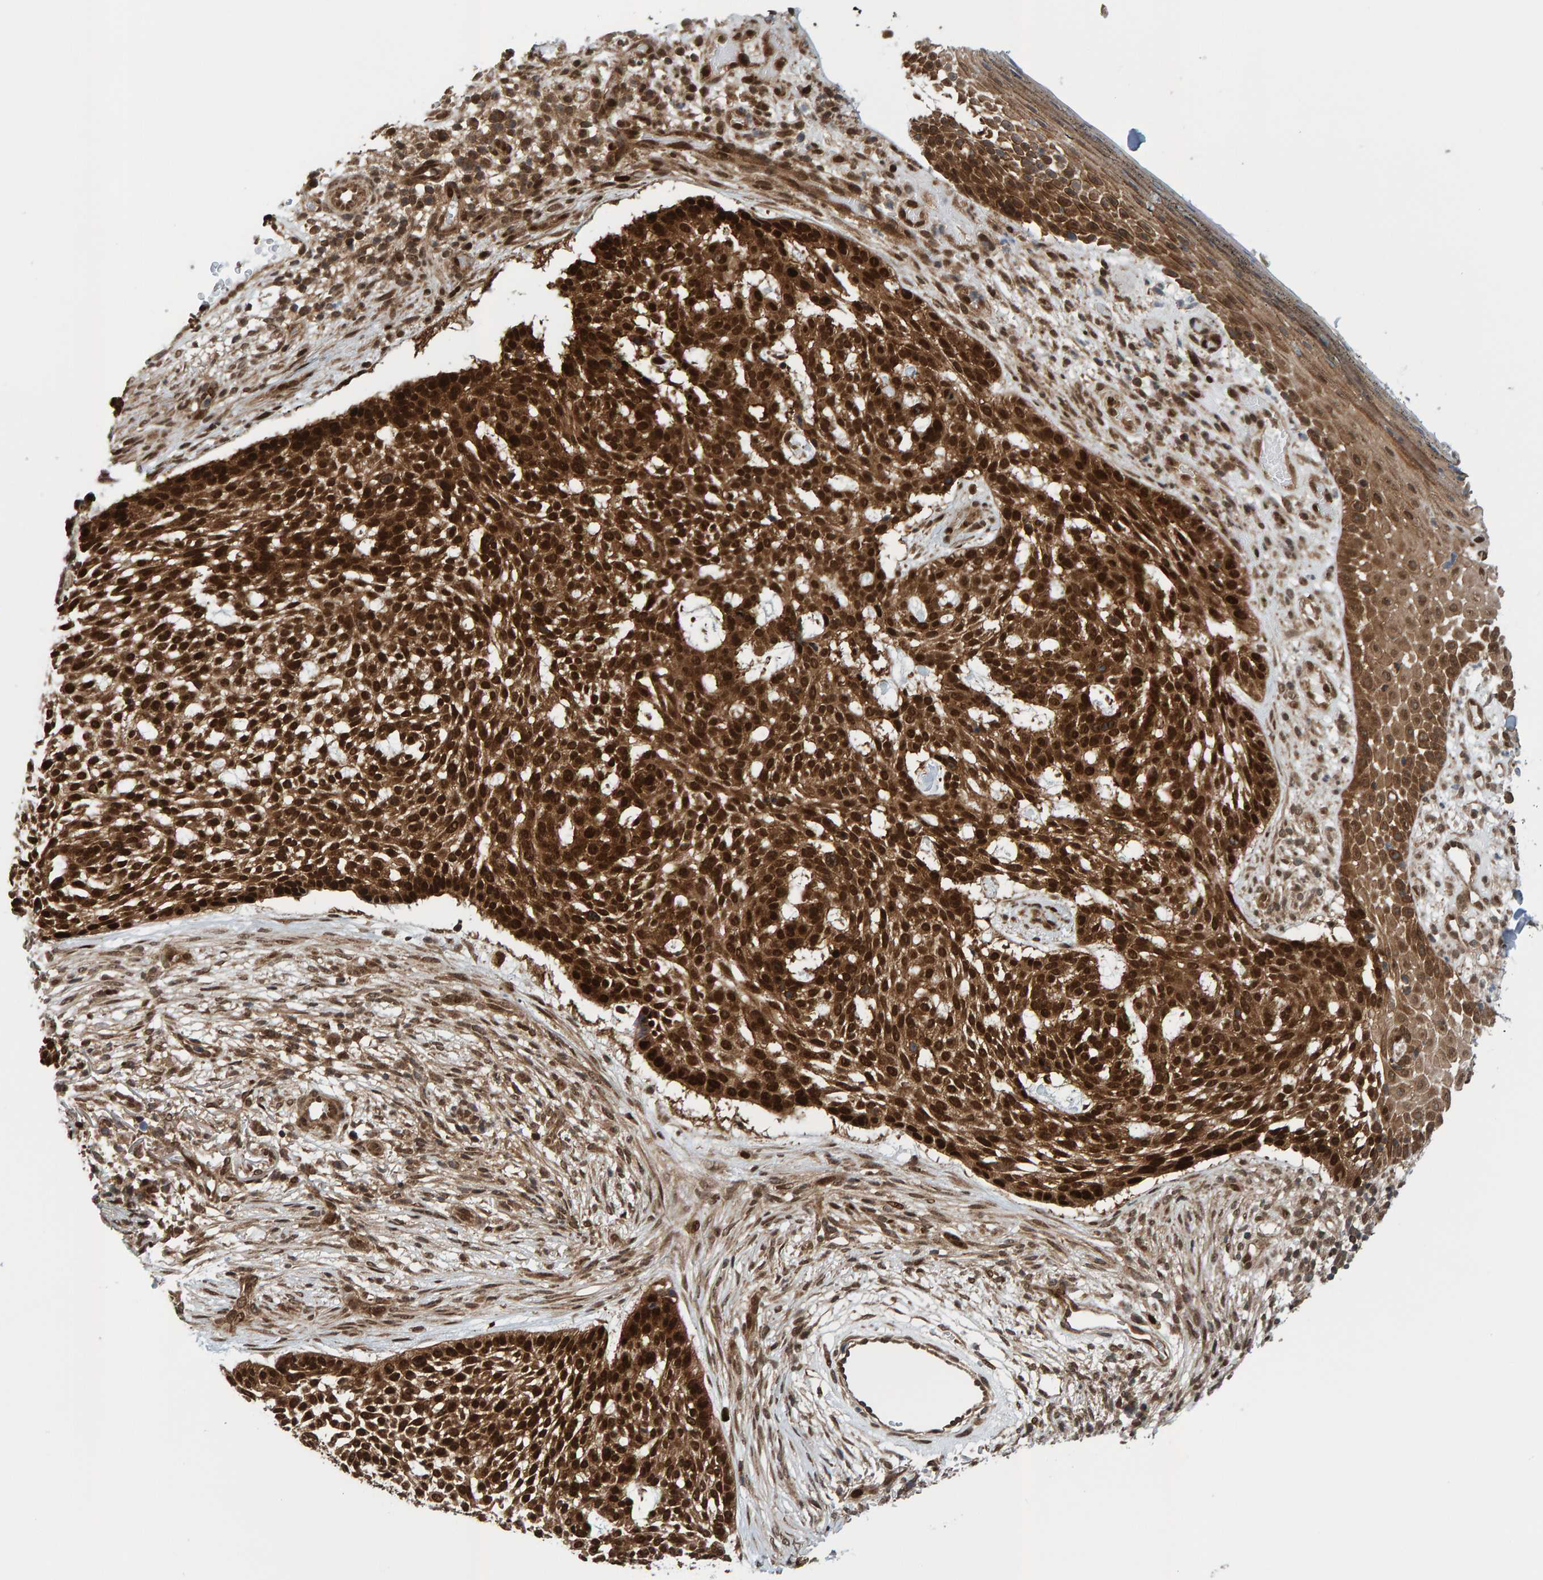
{"staining": {"intensity": "strong", "quantity": ">75%", "location": "cytoplasmic/membranous,nuclear"}, "tissue": "skin cancer", "cell_type": "Tumor cells", "image_type": "cancer", "snomed": [{"axis": "morphology", "description": "Basal cell carcinoma"}, {"axis": "topography", "description": "Skin"}], "caption": "Immunohistochemical staining of skin cancer demonstrates high levels of strong cytoplasmic/membranous and nuclear staining in about >75% of tumor cells. The staining was performed using DAB (3,3'-diaminobenzidine) to visualize the protein expression in brown, while the nuclei were stained in blue with hematoxylin (Magnification: 20x).", "gene": "ZNF366", "patient": {"sex": "female", "age": 64}}